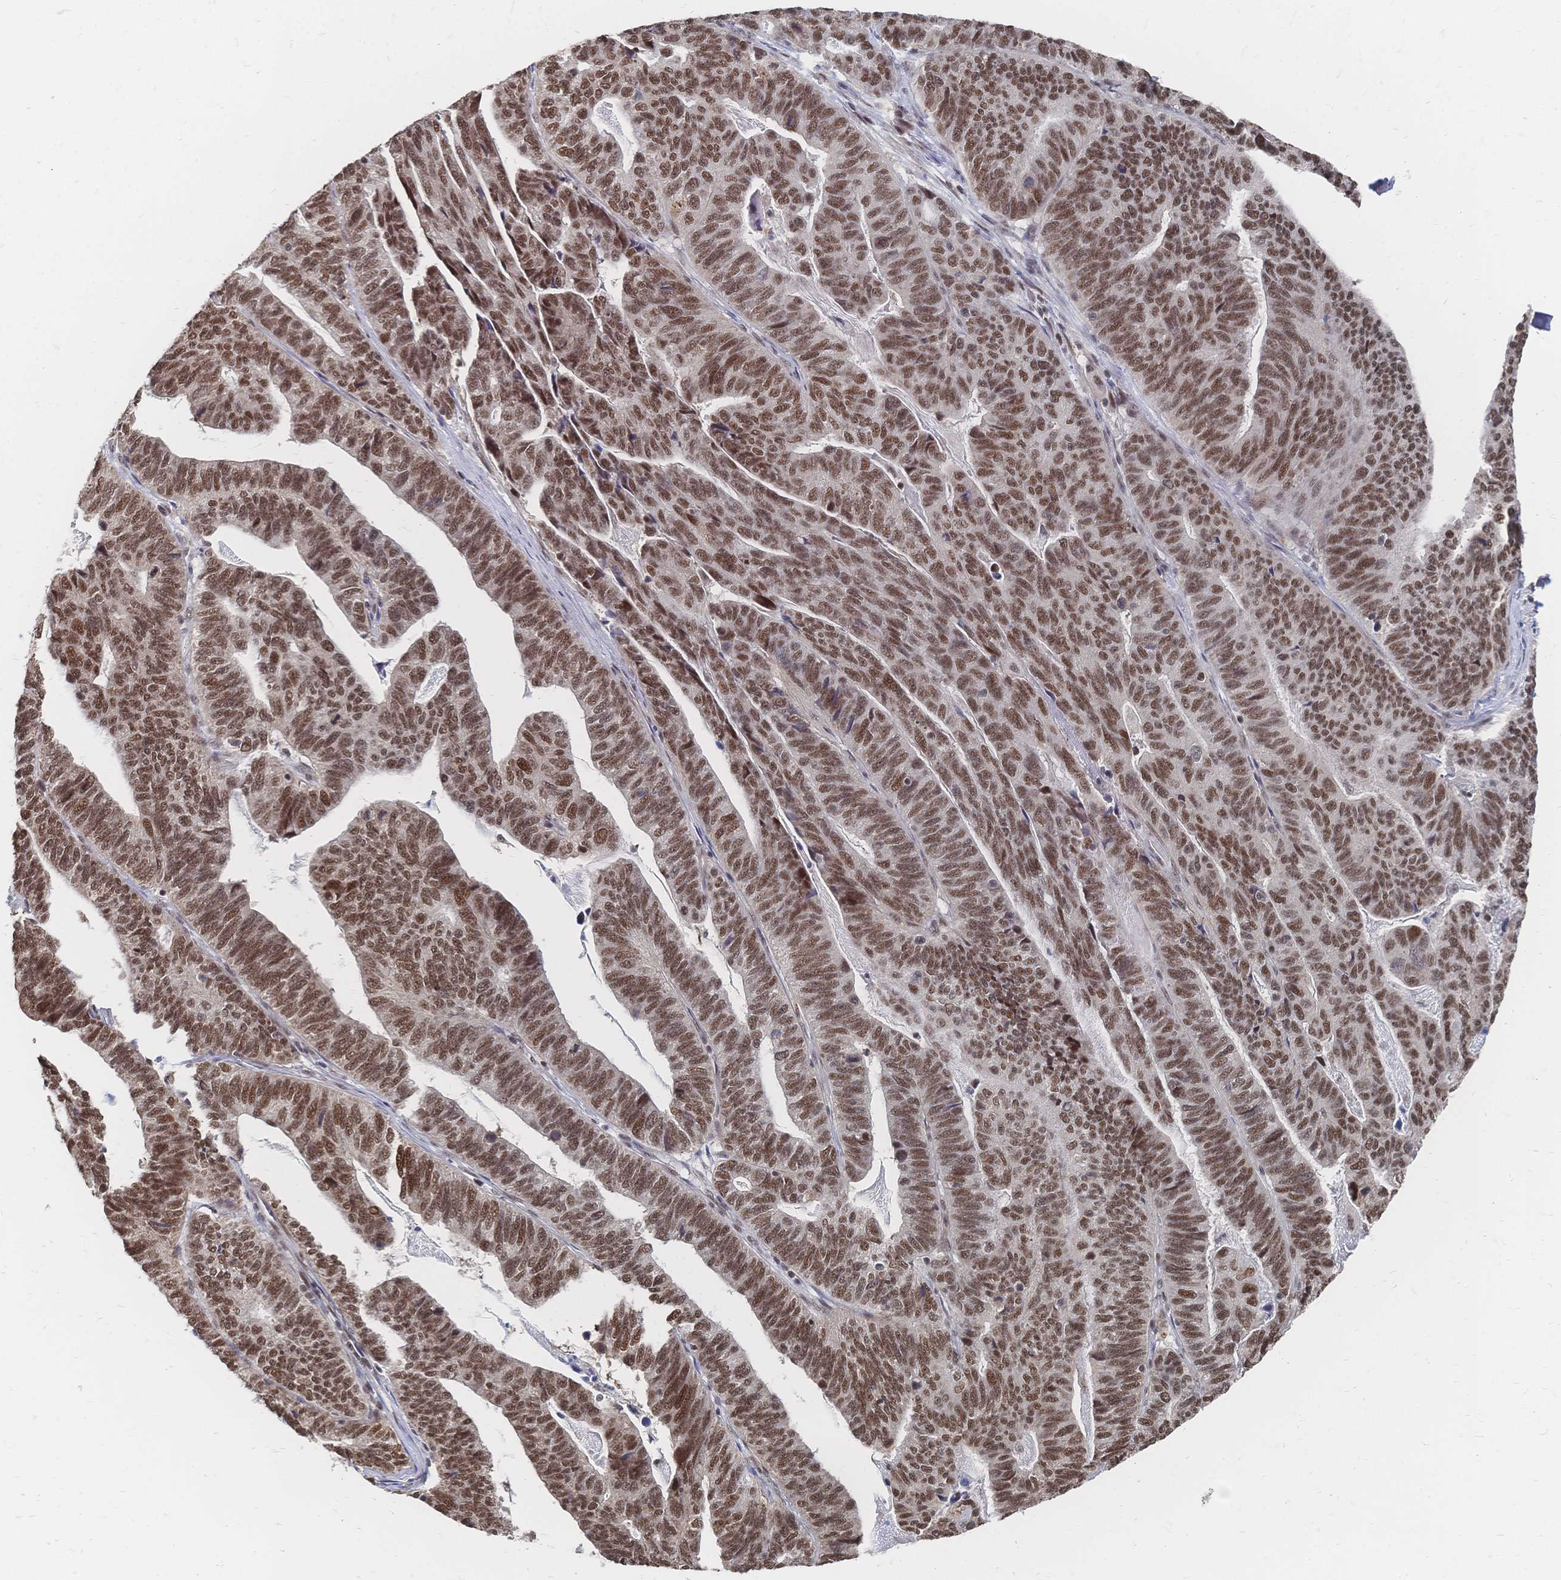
{"staining": {"intensity": "moderate", "quantity": ">75%", "location": "nuclear"}, "tissue": "stomach cancer", "cell_type": "Tumor cells", "image_type": "cancer", "snomed": [{"axis": "morphology", "description": "Adenocarcinoma, NOS"}, {"axis": "topography", "description": "Stomach, upper"}], "caption": "Protein positivity by immunohistochemistry reveals moderate nuclear positivity in approximately >75% of tumor cells in stomach adenocarcinoma.", "gene": "NELFA", "patient": {"sex": "female", "age": 67}}